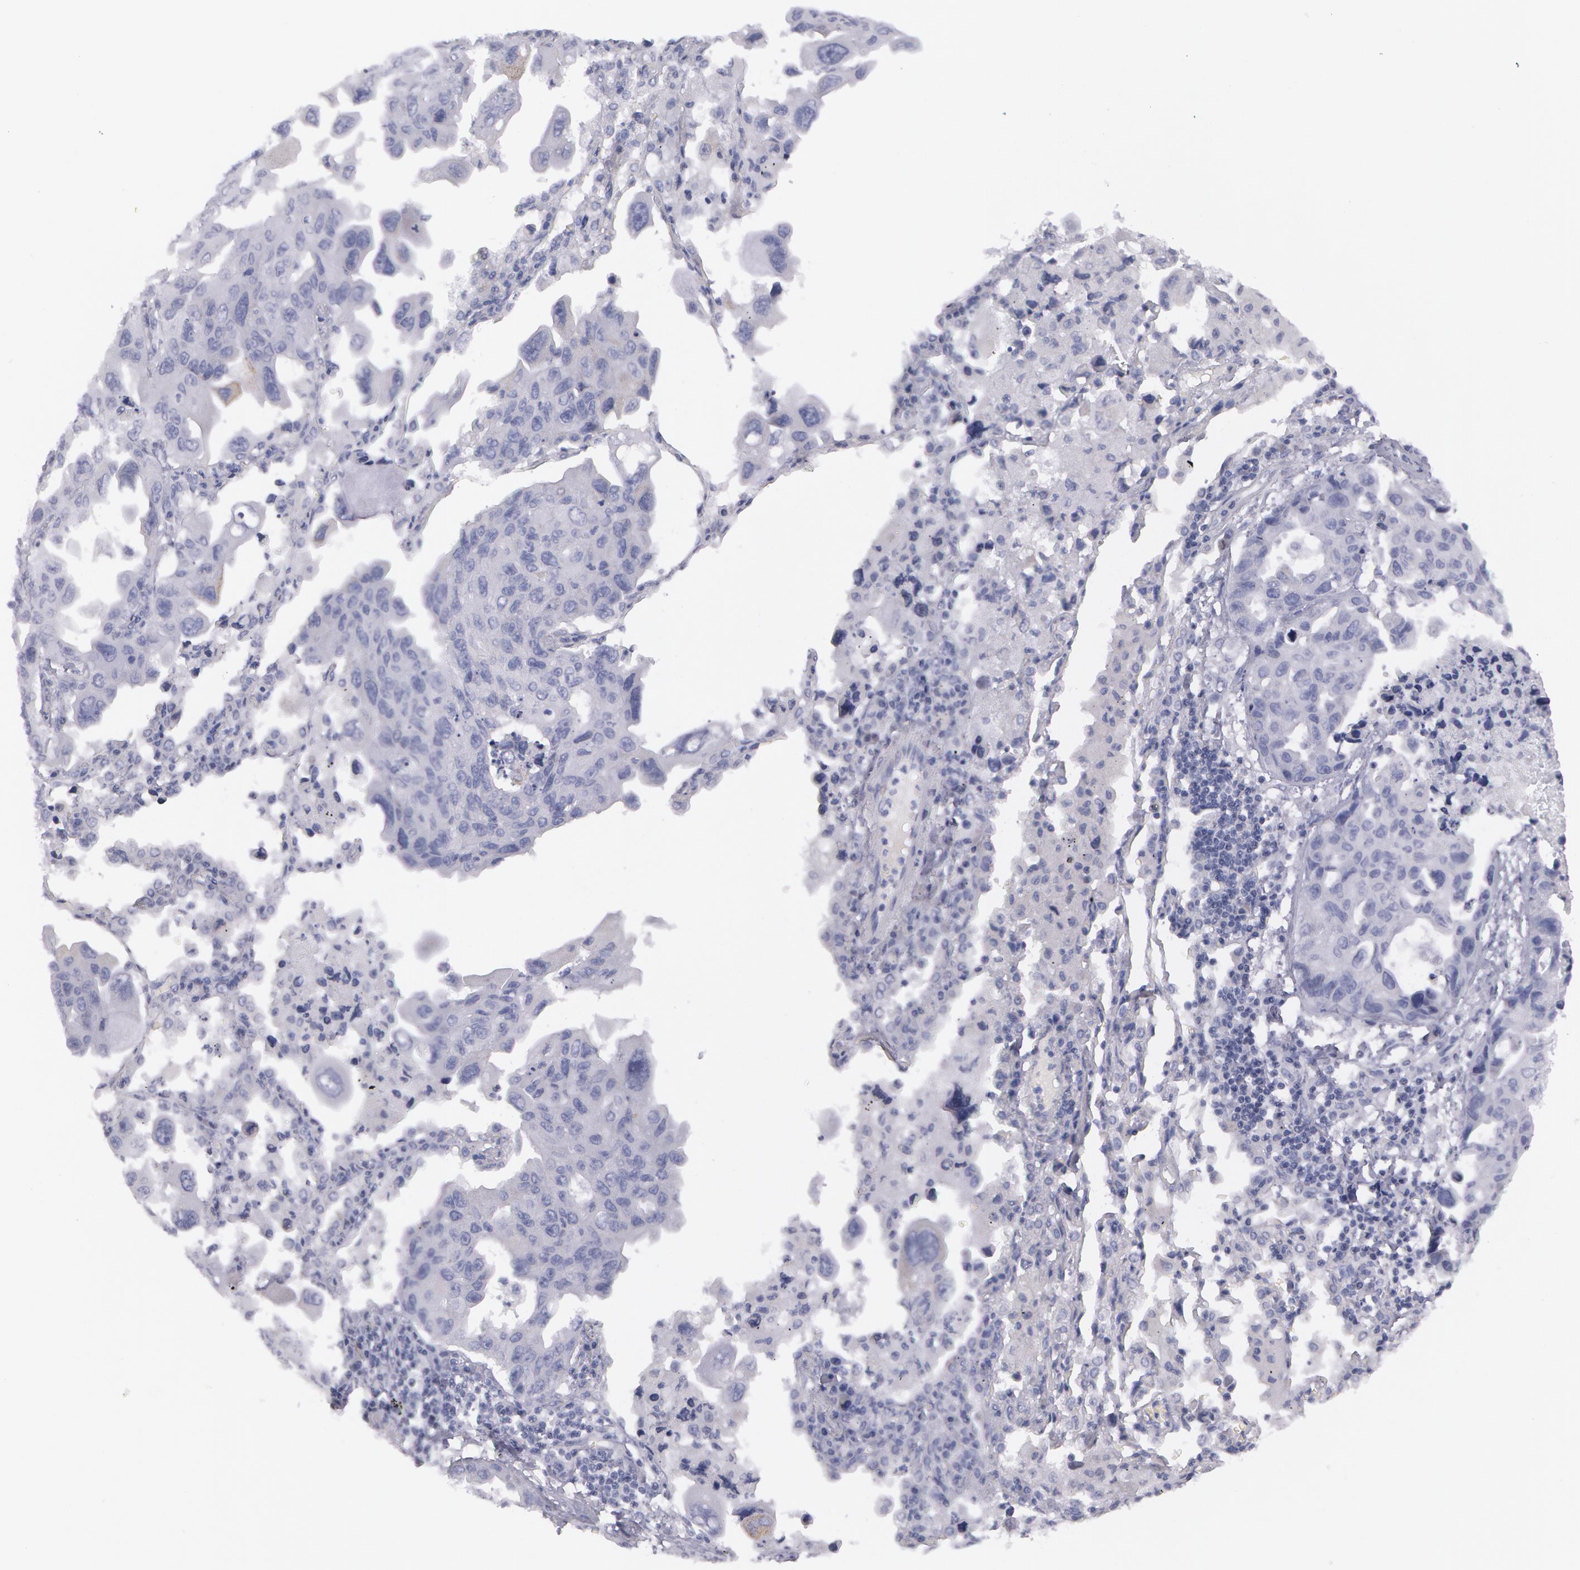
{"staining": {"intensity": "negative", "quantity": "none", "location": "none"}, "tissue": "lung cancer", "cell_type": "Tumor cells", "image_type": "cancer", "snomed": [{"axis": "morphology", "description": "Adenocarcinoma, NOS"}, {"axis": "topography", "description": "Lung"}], "caption": "Tumor cells show no significant protein positivity in lung cancer.", "gene": "AMACR", "patient": {"sex": "male", "age": 64}}